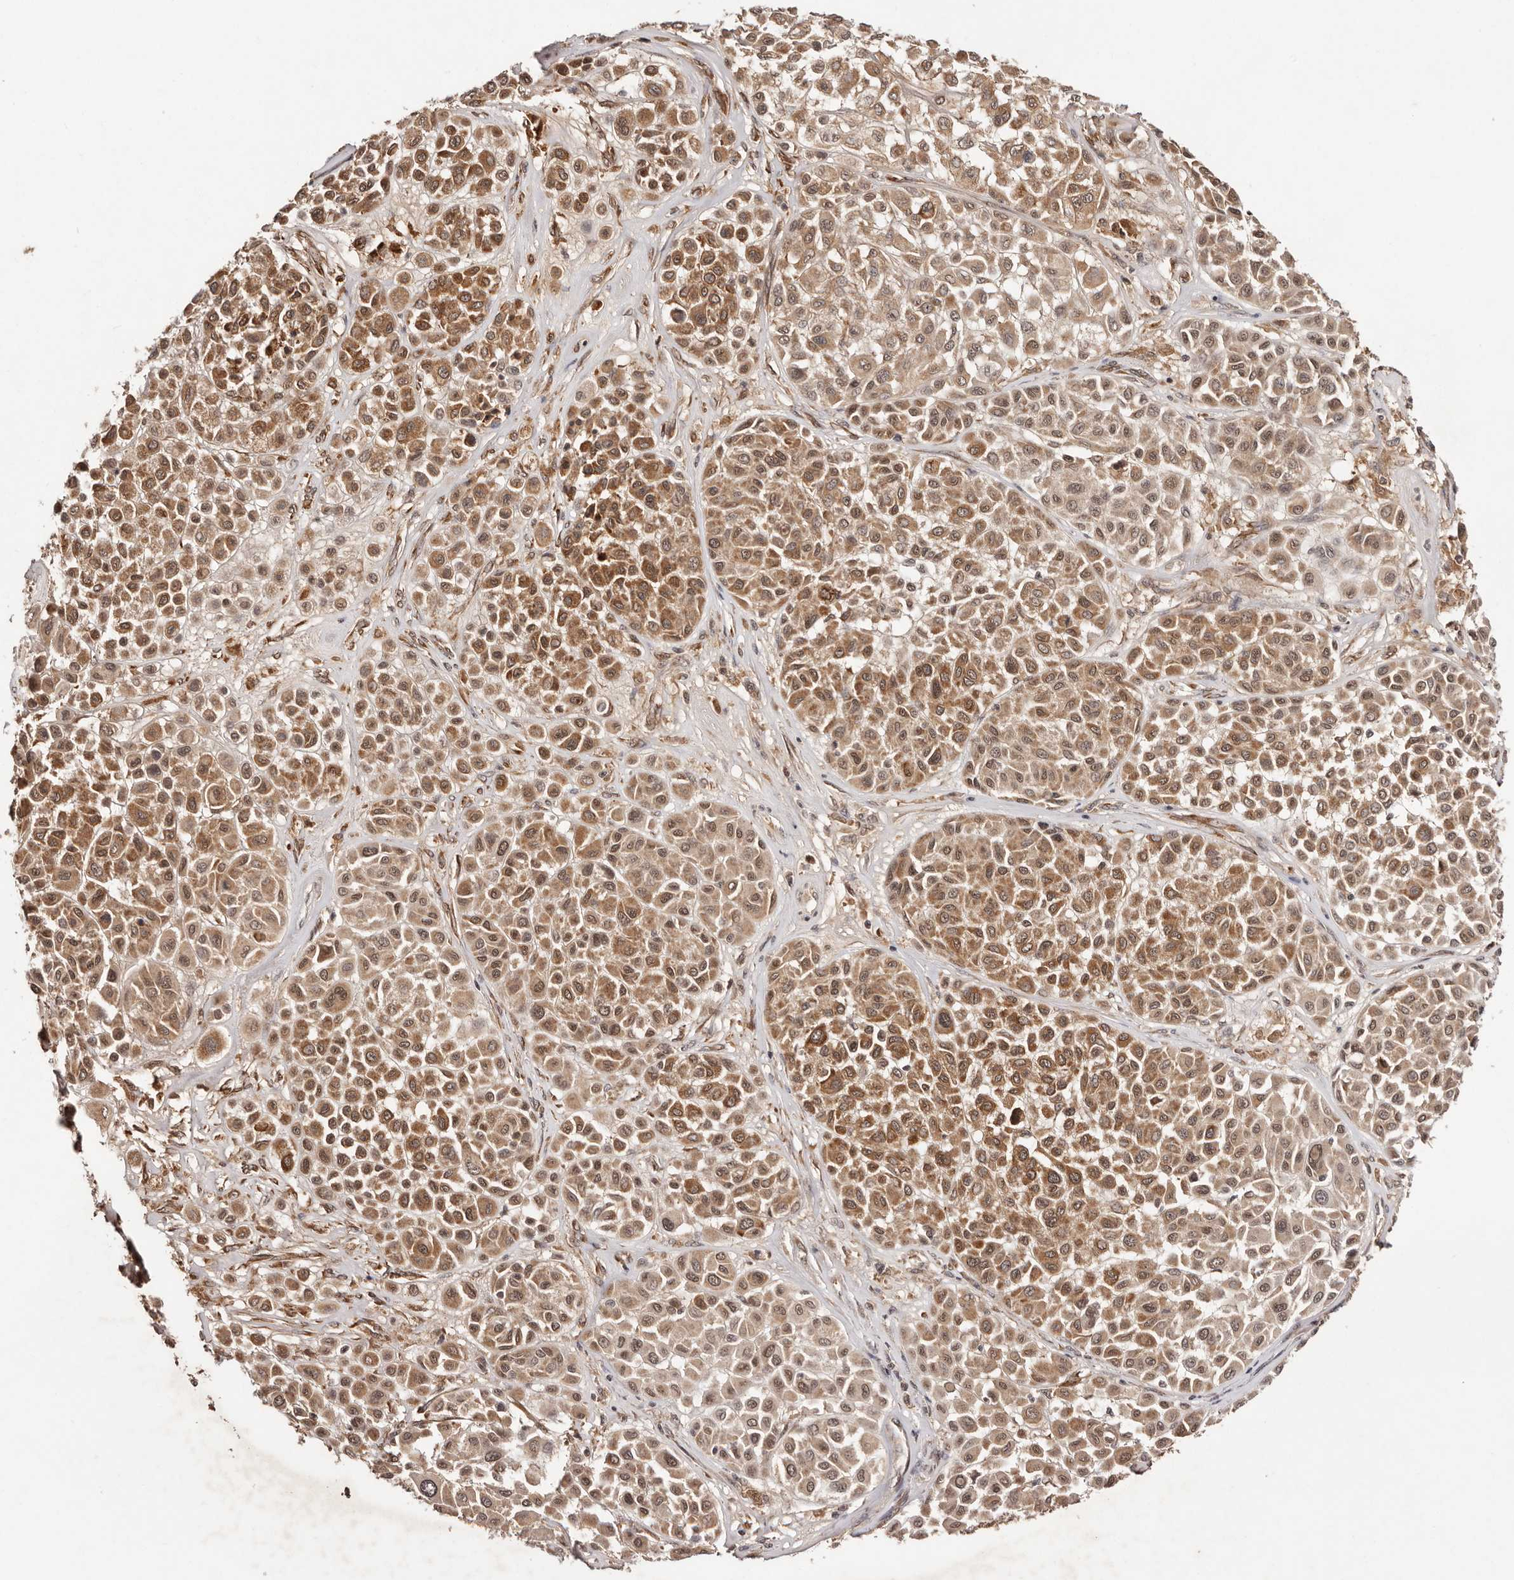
{"staining": {"intensity": "moderate", "quantity": ">75%", "location": "cytoplasmic/membranous,nuclear"}, "tissue": "melanoma", "cell_type": "Tumor cells", "image_type": "cancer", "snomed": [{"axis": "morphology", "description": "Malignant melanoma, Metastatic site"}, {"axis": "topography", "description": "Soft tissue"}], "caption": "A brown stain highlights moderate cytoplasmic/membranous and nuclear positivity of a protein in human malignant melanoma (metastatic site) tumor cells. Nuclei are stained in blue.", "gene": "BICRAL", "patient": {"sex": "male", "age": 41}}